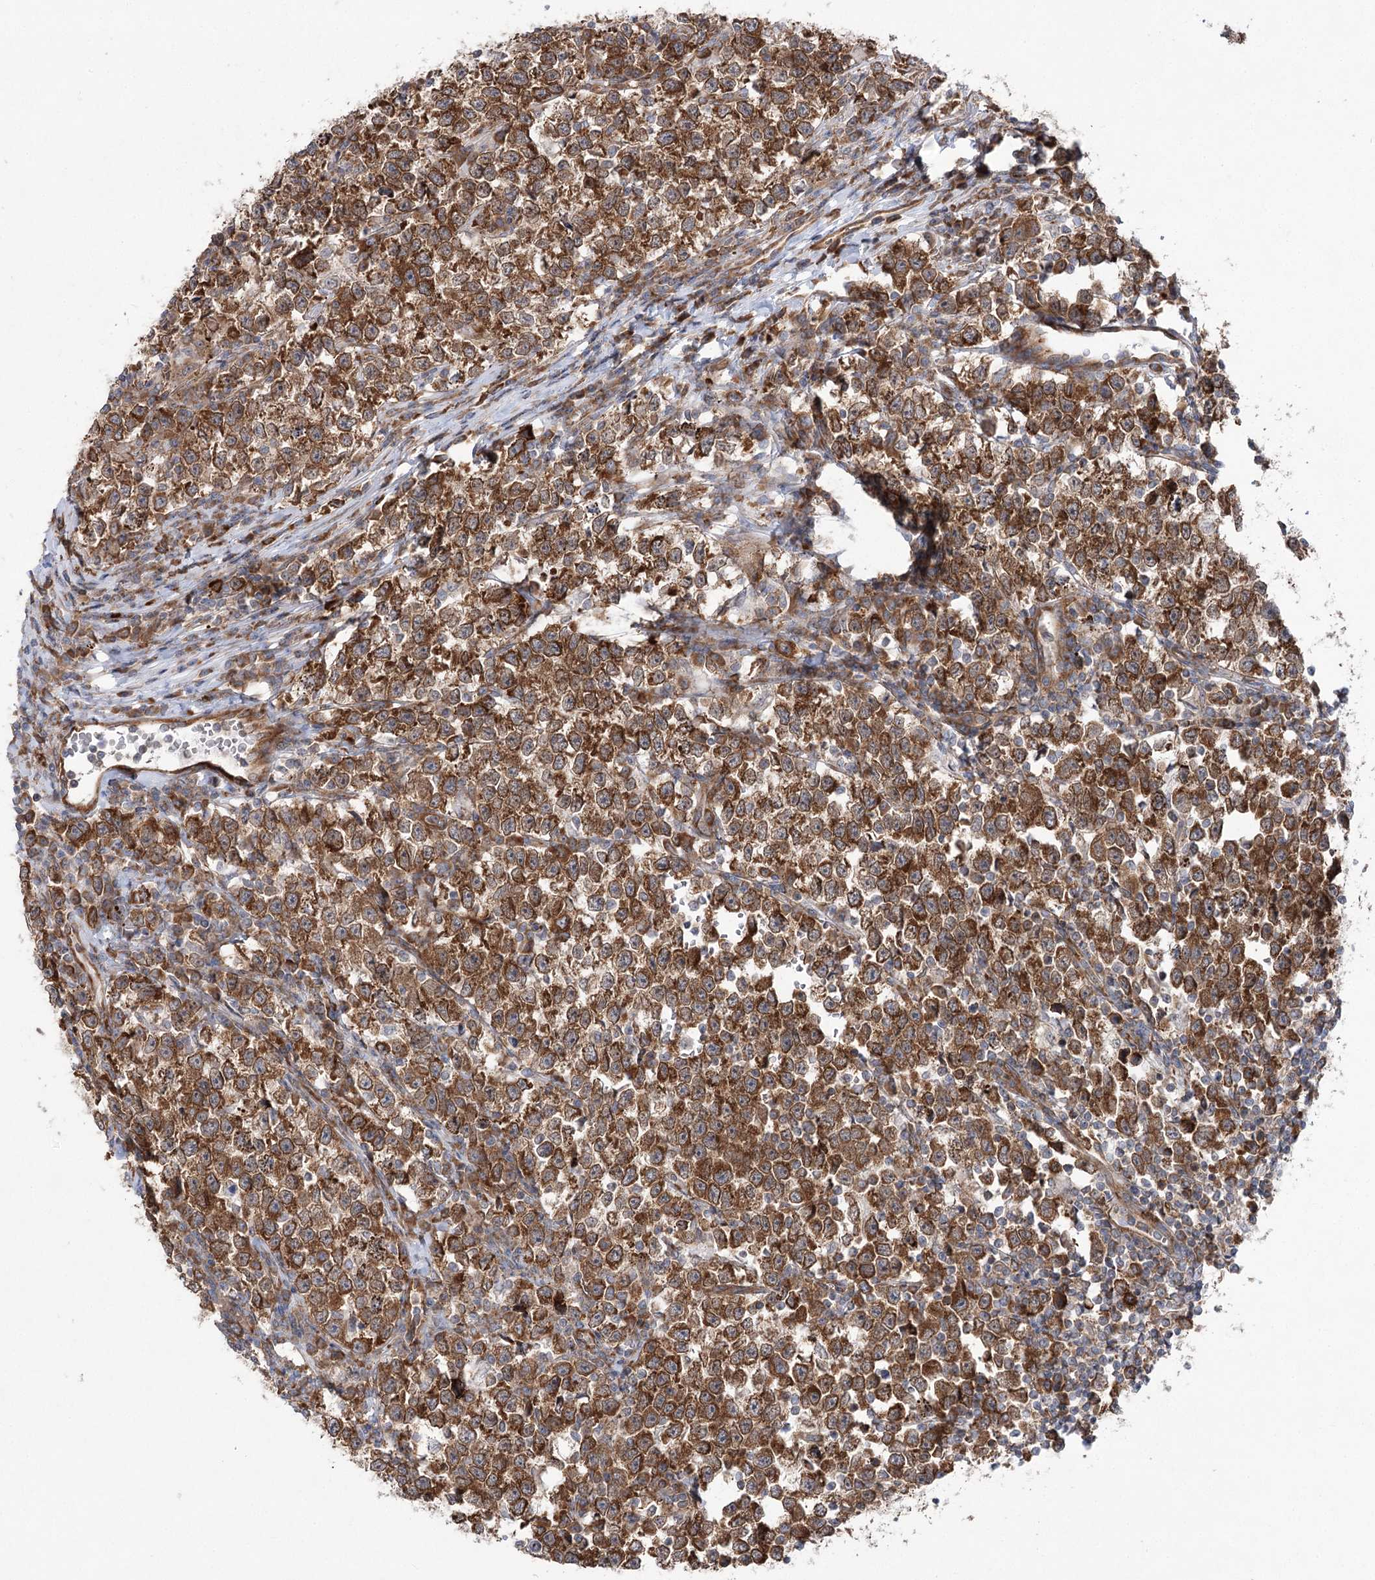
{"staining": {"intensity": "strong", "quantity": ">75%", "location": "cytoplasmic/membranous"}, "tissue": "testis cancer", "cell_type": "Tumor cells", "image_type": "cancer", "snomed": [{"axis": "morphology", "description": "Normal tissue, NOS"}, {"axis": "morphology", "description": "Seminoma, NOS"}, {"axis": "topography", "description": "Testis"}], "caption": "Testis seminoma stained for a protein exhibits strong cytoplasmic/membranous positivity in tumor cells. The staining is performed using DAB brown chromogen to label protein expression. The nuclei are counter-stained blue using hematoxylin.", "gene": "VWA2", "patient": {"sex": "male", "age": 43}}